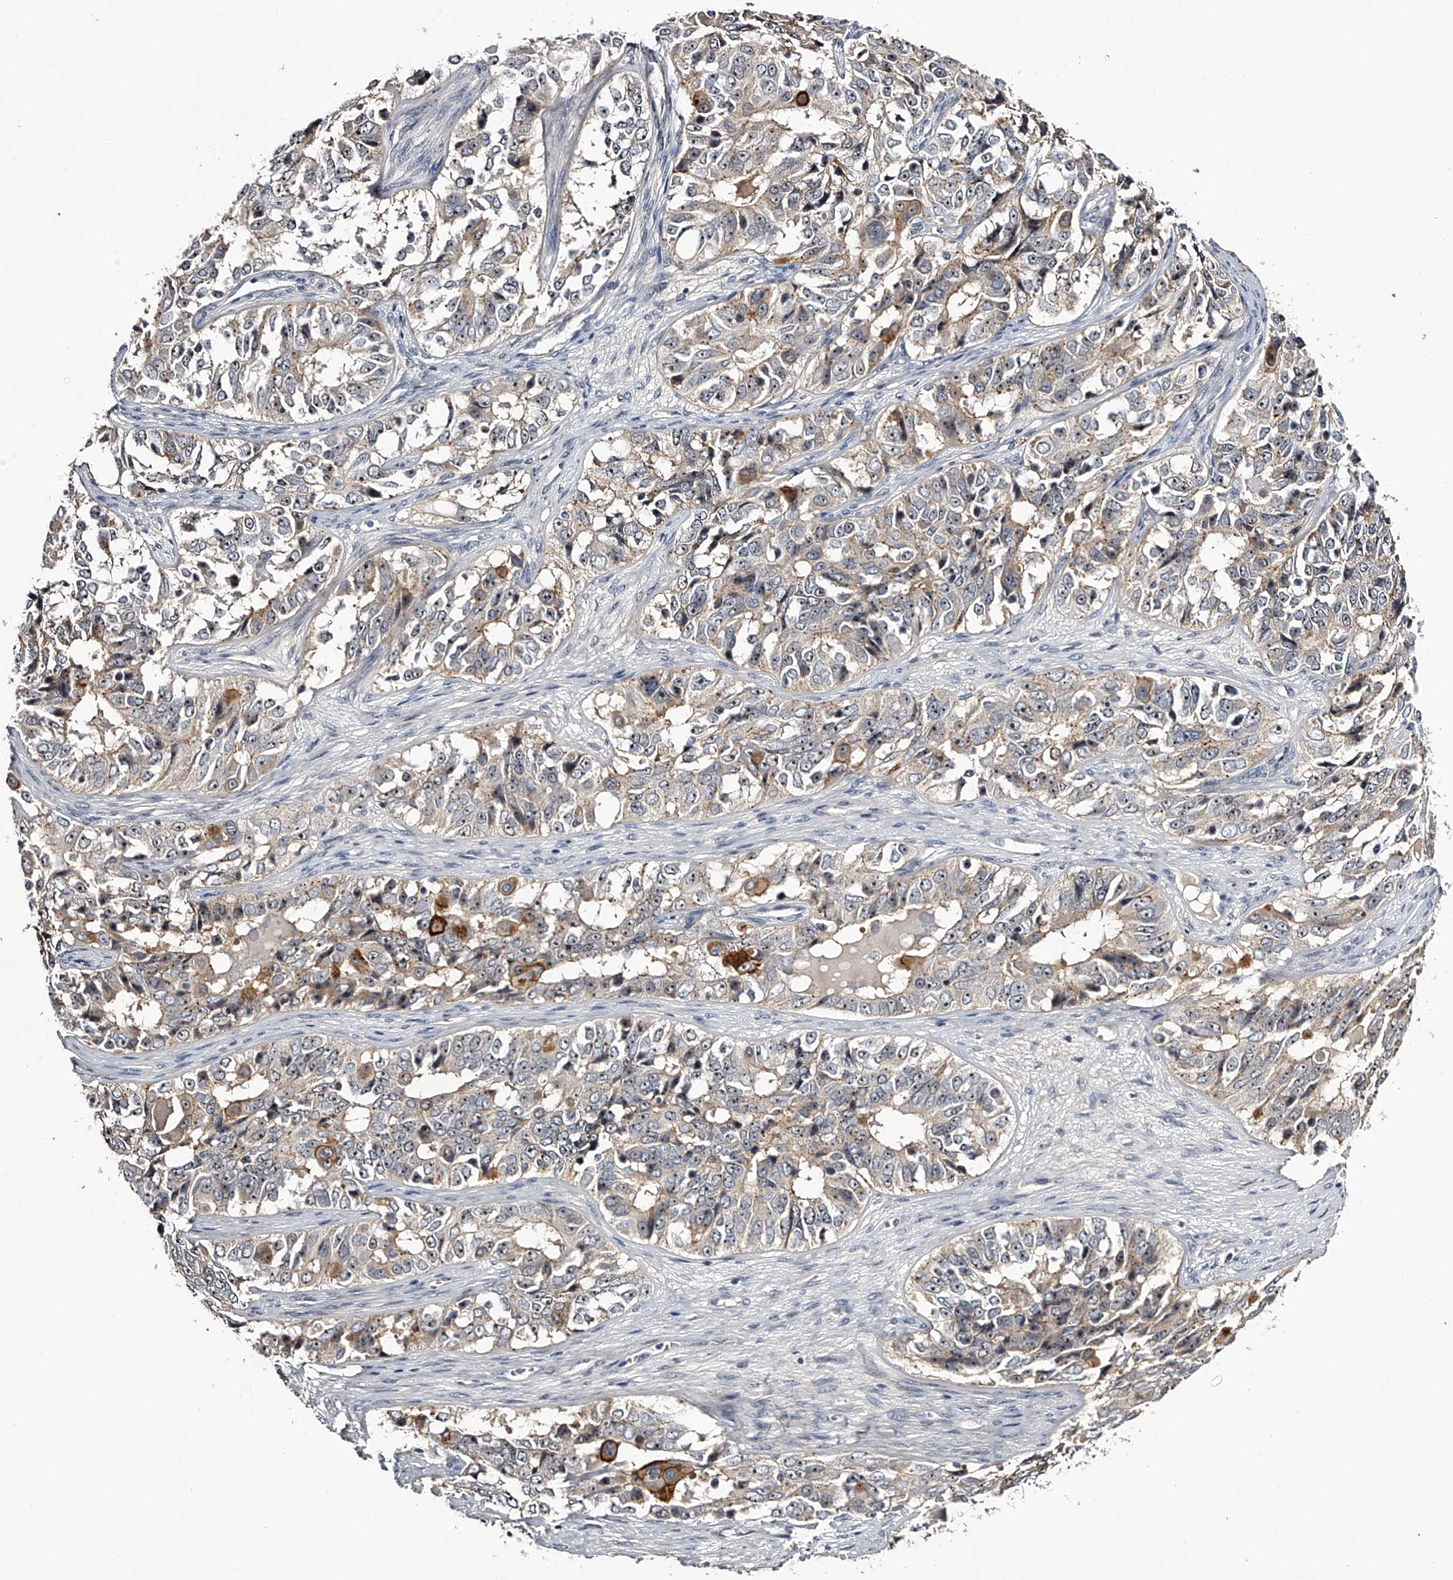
{"staining": {"intensity": "weak", "quantity": "25%-75%", "location": "nuclear"}, "tissue": "ovarian cancer", "cell_type": "Tumor cells", "image_type": "cancer", "snomed": [{"axis": "morphology", "description": "Carcinoma, endometroid"}, {"axis": "topography", "description": "Ovary"}], "caption": "Immunohistochemistry (IHC) micrograph of human ovarian cancer (endometroid carcinoma) stained for a protein (brown), which reveals low levels of weak nuclear positivity in about 25%-75% of tumor cells.", "gene": "MDN1", "patient": {"sex": "female", "age": 51}}